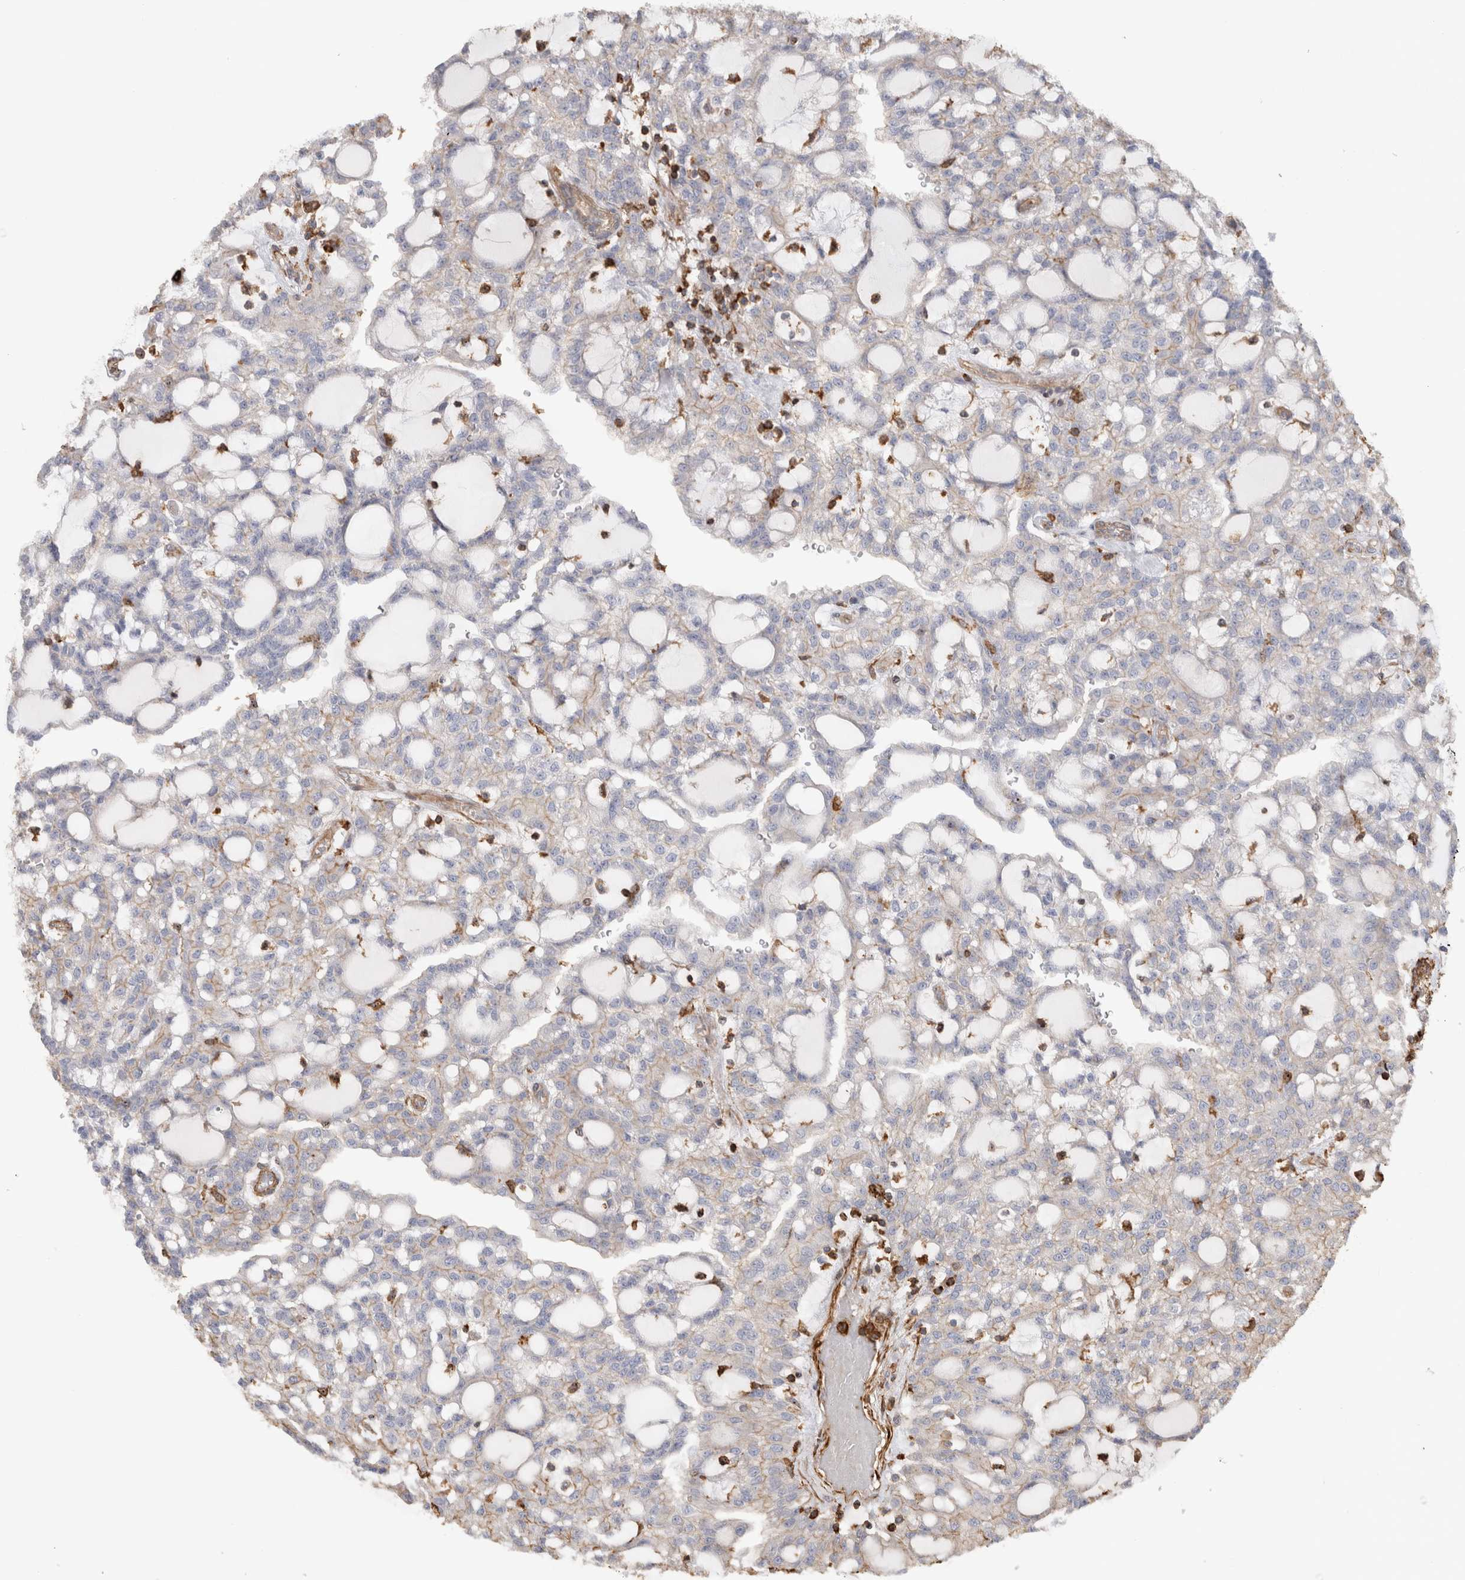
{"staining": {"intensity": "negative", "quantity": "none", "location": "none"}, "tissue": "renal cancer", "cell_type": "Tumor cells", "image_type": "cancer", "snomed": [{"axis": "morphology", "description": "Adenocarcinoma, NOS"}, {"axis": "topography", "description": "Kidney"}], "caption": "Human renal cancer stained for a protein using immunohistochemistry (IHC) exhibits no positivity in tumor cells.", "gene": "GPER1", "patient": {"sex": "male", "age": 63}}